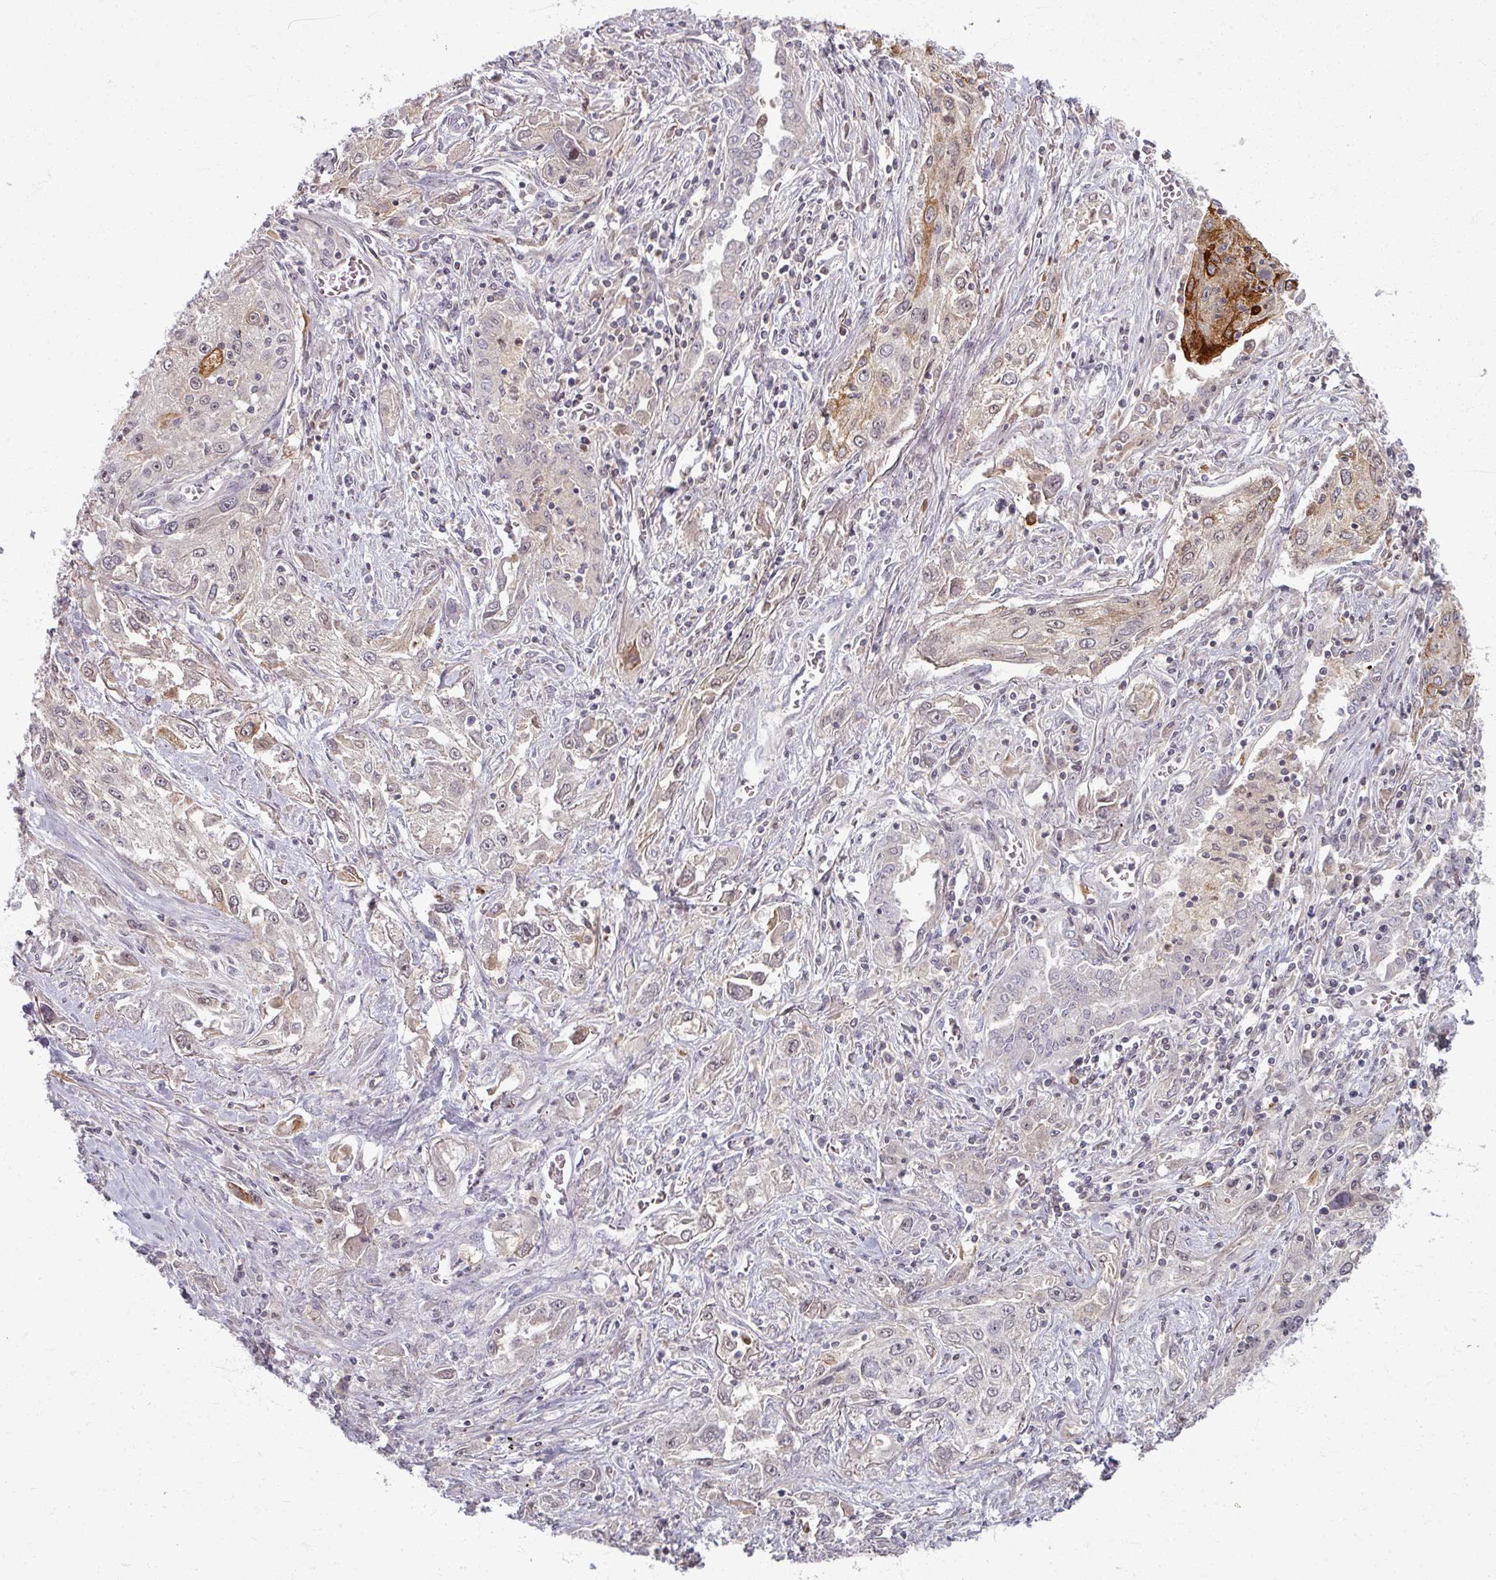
{"staining": {"intensity": "strong", "quantity": "<25%", "location": "cytoplasmic/membranous"}, "tissue": "lung cancer", "cell_type": "Tumor cells", "image_type": "cancer", "snomed": [{"axis": "morphology", "description": "Squamous cell carcinoma, NOS"}, {"axis": "topography", "description": "Lung"}], "caption": "Immunohistochemistry (DAB) staining of squamous cell carcinoma (lung) displays strong cytoplasmic/membranous protein expression in approximately <25% of tumor cells.", "gene": "TTLL7", "patient": {"sex": "female", "age": 69}}